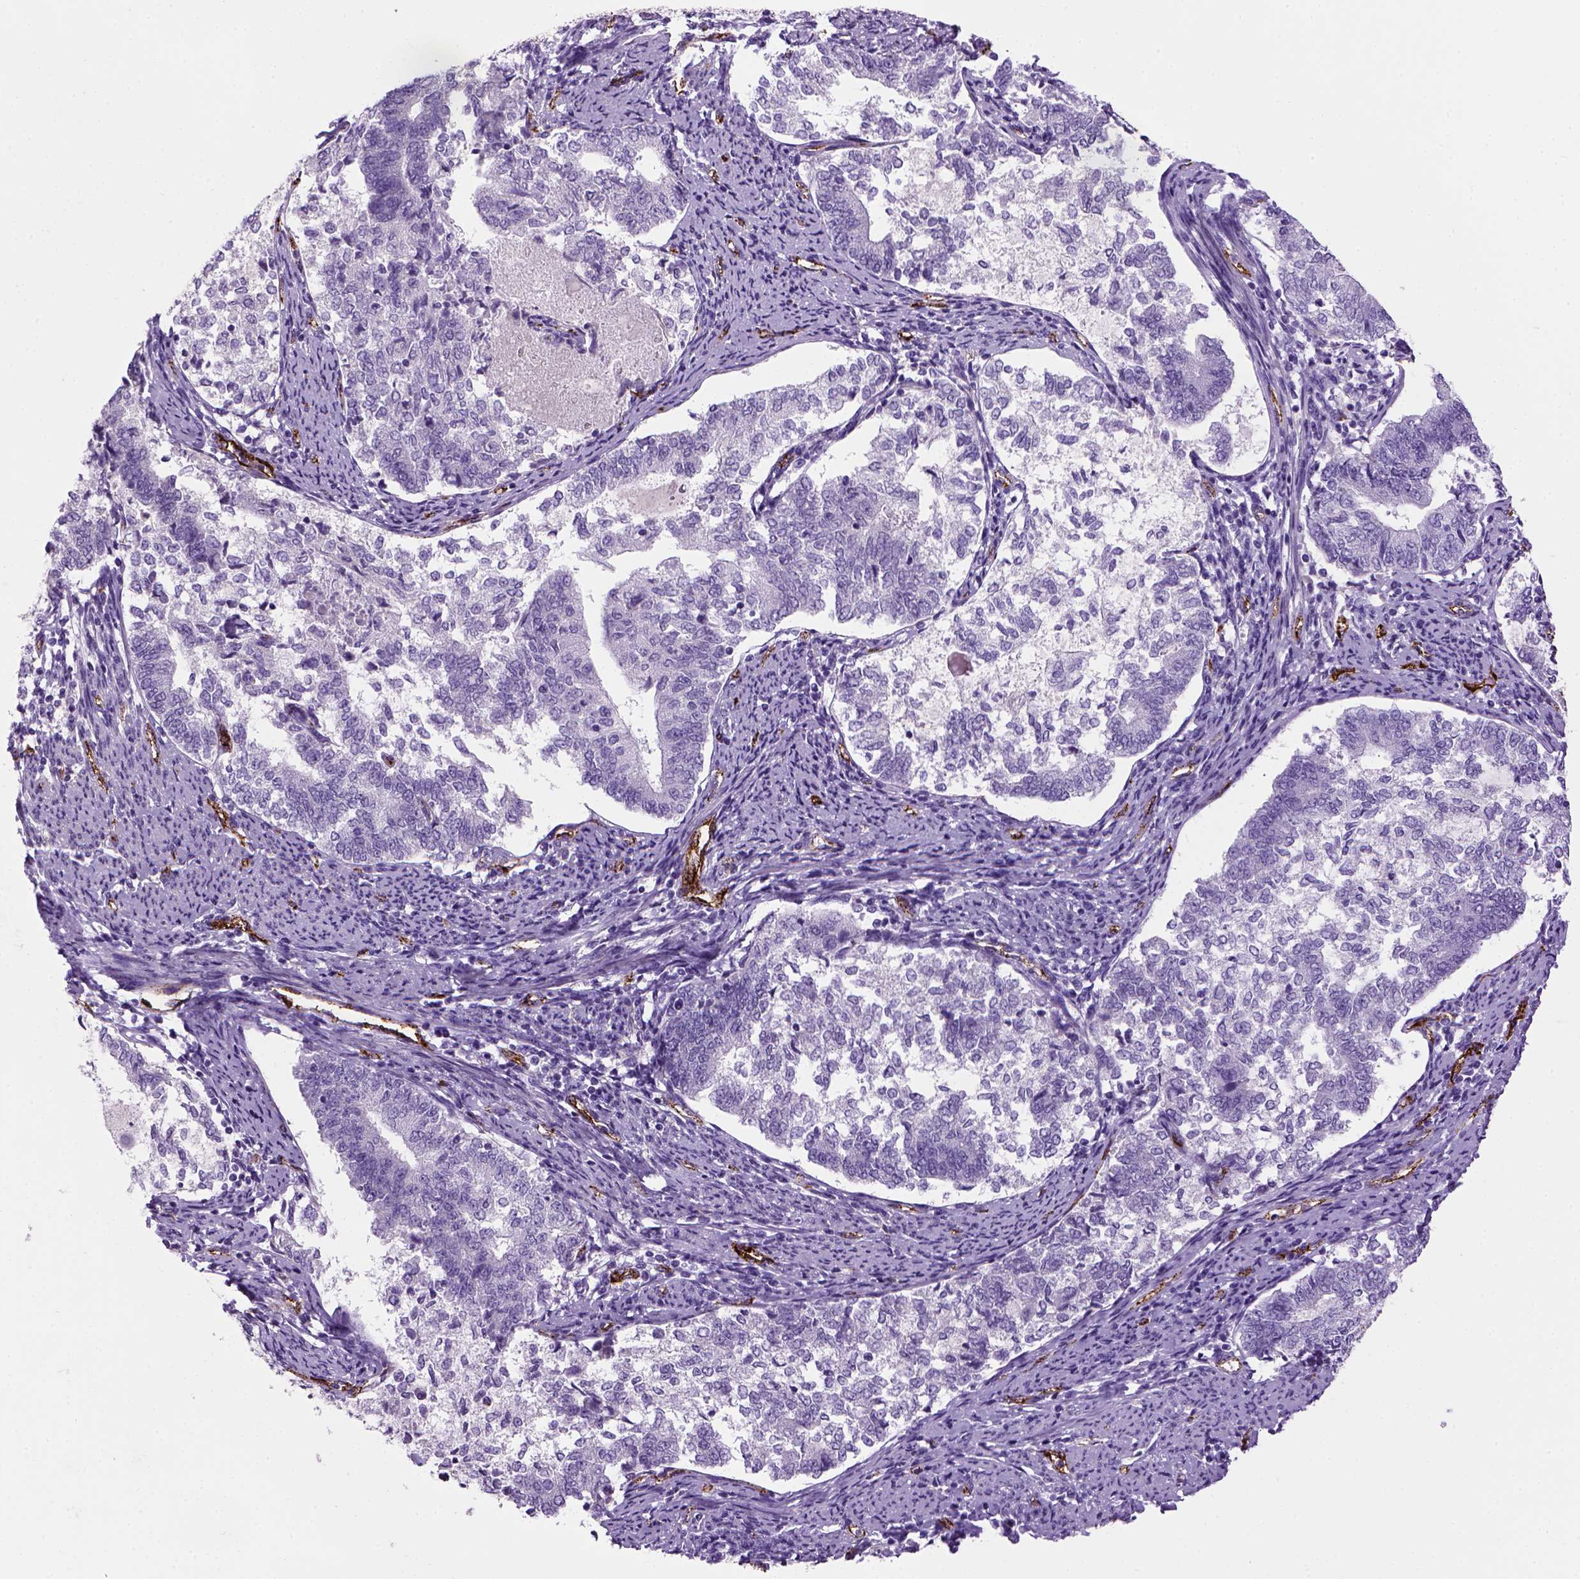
{"staining": {"intensity": "negative", "quantity": "none", "location": "none"}, "tissue": "endometrial cancer", "cell_type": "Tumor cells", "image_type": "cancer", "snomed": [{"axis": "morphology", "description": "Adenocarcinoma, NOS"}, {"axis": "topography", "description": "Endometrium"}], "caption": "There is no significant staining in tumor cells of endometrial cancer (adenocarcinoma).", "gene": "VWF", "patient": {"sex": "female", "age": 65}}